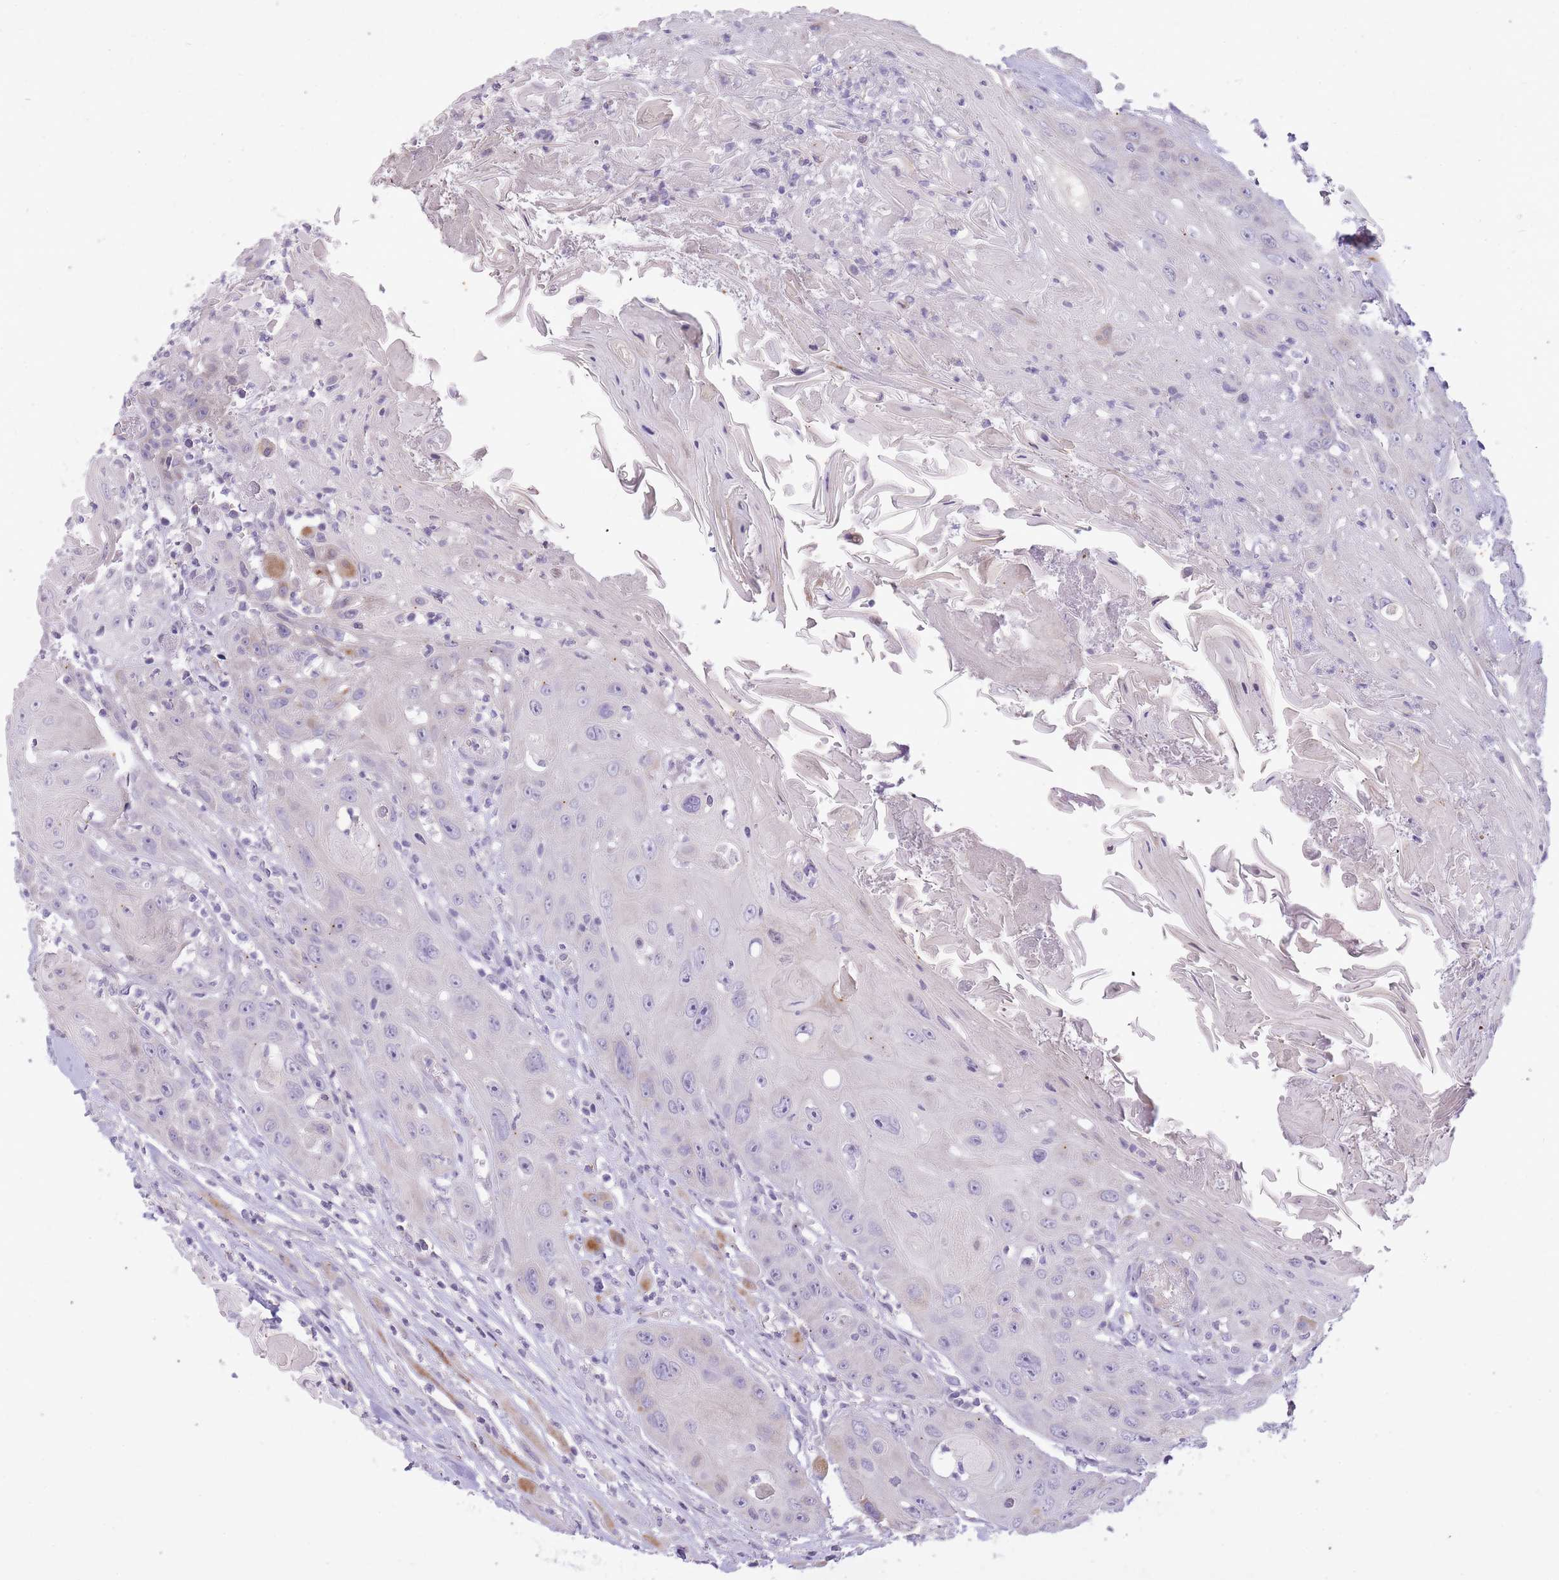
{"staining": {"intensity": "negative", "quantity": "none", "location": "none"}, "tissue": "head and neck cancer", "cell_type": "Tumor cells", "image_type": "cancer", "snomed": [{"axis": "morphology", "description": "Squamous cell carcinoma, NOS"}, {"axis": "topography", "description": "Head-Neck"}], "caption": "Tumor cells are negative for protein expression in human squamous cell carcinoma (head and neck).", "gene": "CNTNAP3", "patient": {"sex": "female", "age": 59}}